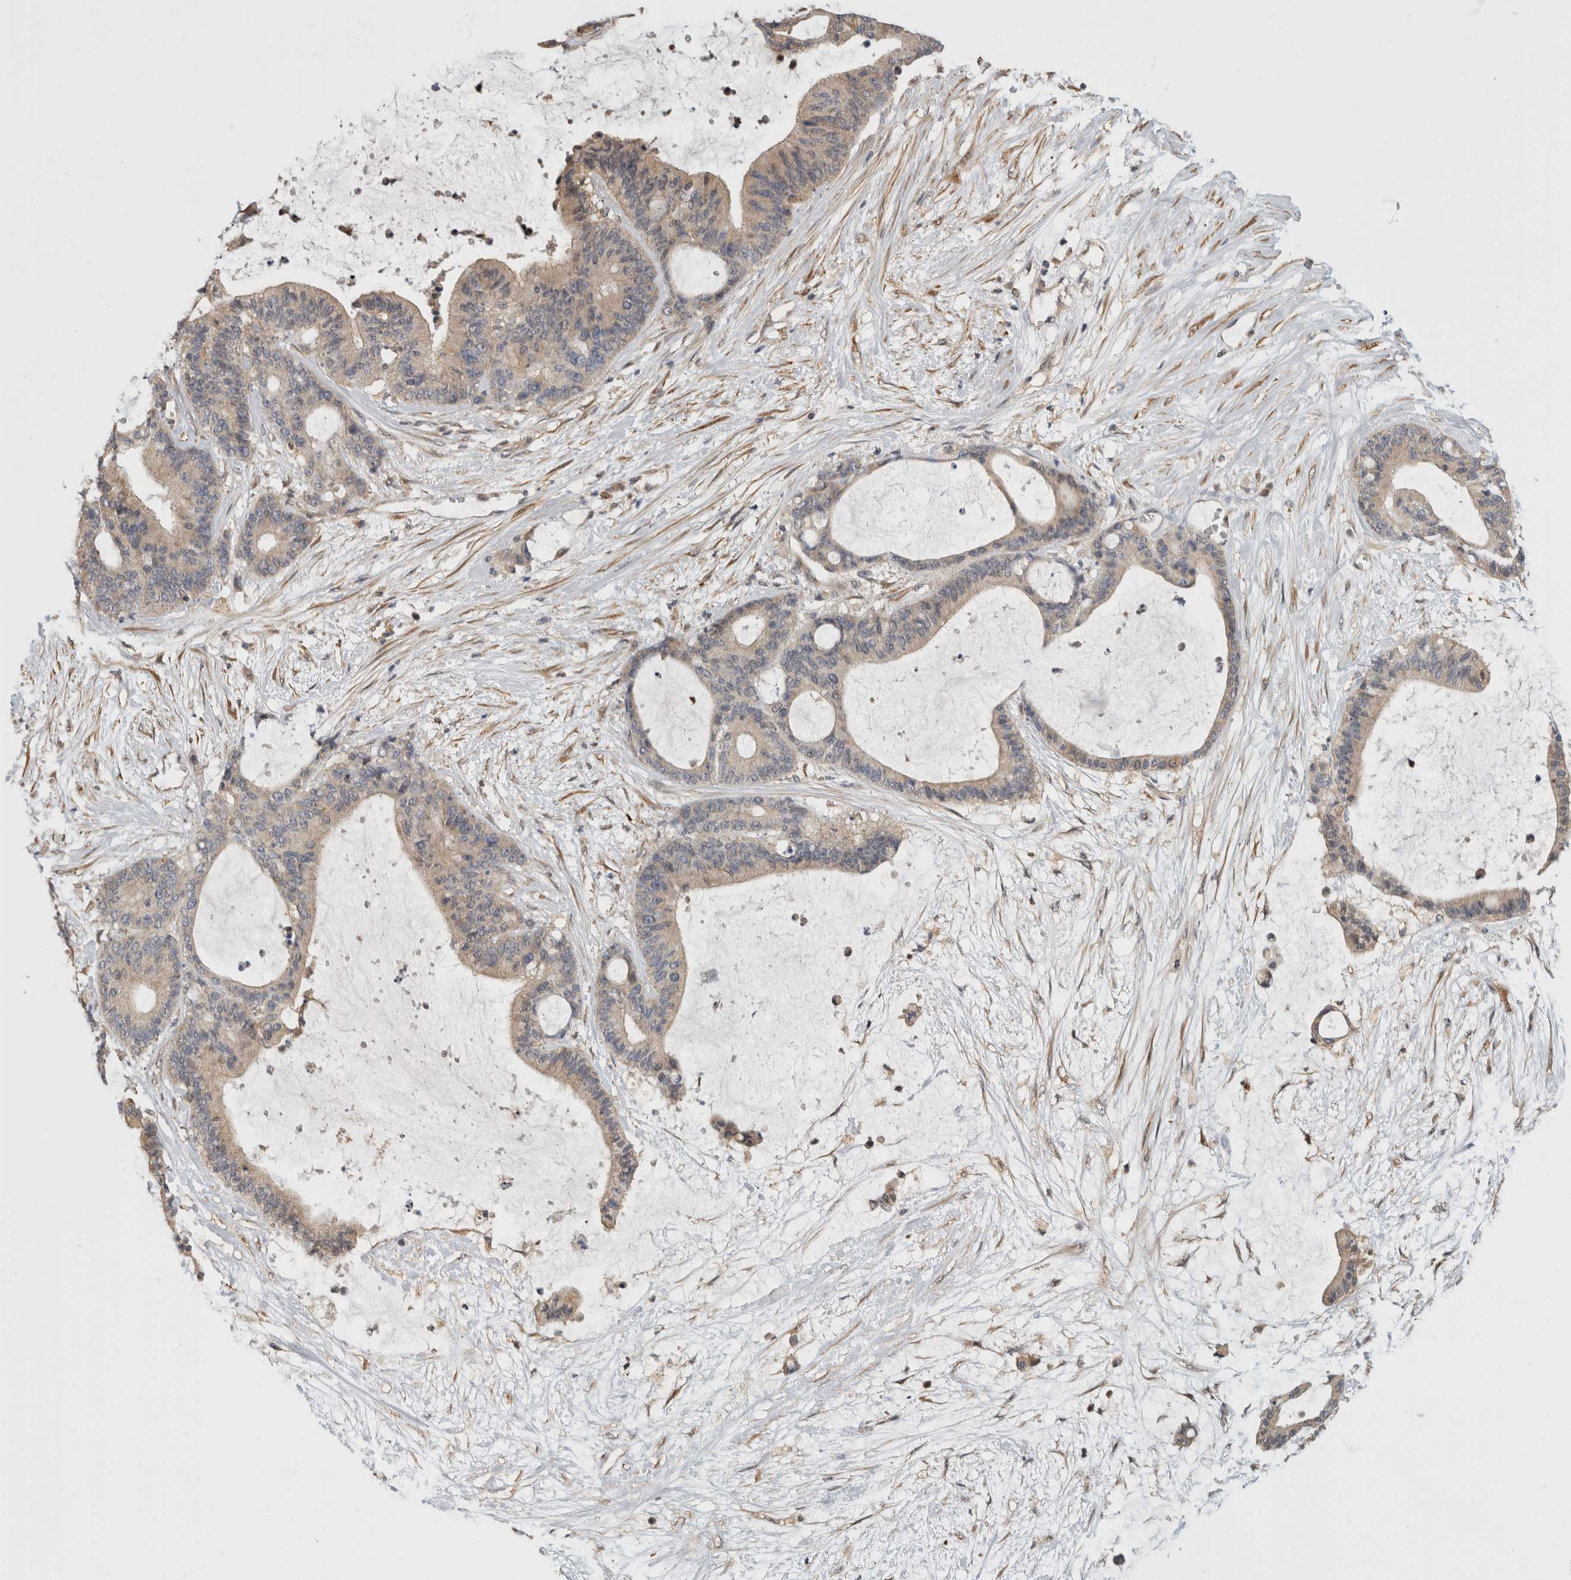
{"staining": {"intensity": "weak", "quantity": "25%-75%", "location": "cytoplasmic/membranous"}, "tissue": "liver cancer", "cell_type": "Tumor cells", "image_type": "cancer", "snomed": [{"axis": "morphology", "description": "Cholangiocarcinoma"}, {"axis": "topography", "description": "Liver"}], "caption": "The immunohistochemical stain shows weak cytoplasmic/membranous staining in tumor cells of liver cholangiocarcinoma tissue.", "gene": "PGM1", "patient": {"sex": "female", "age": 73}}